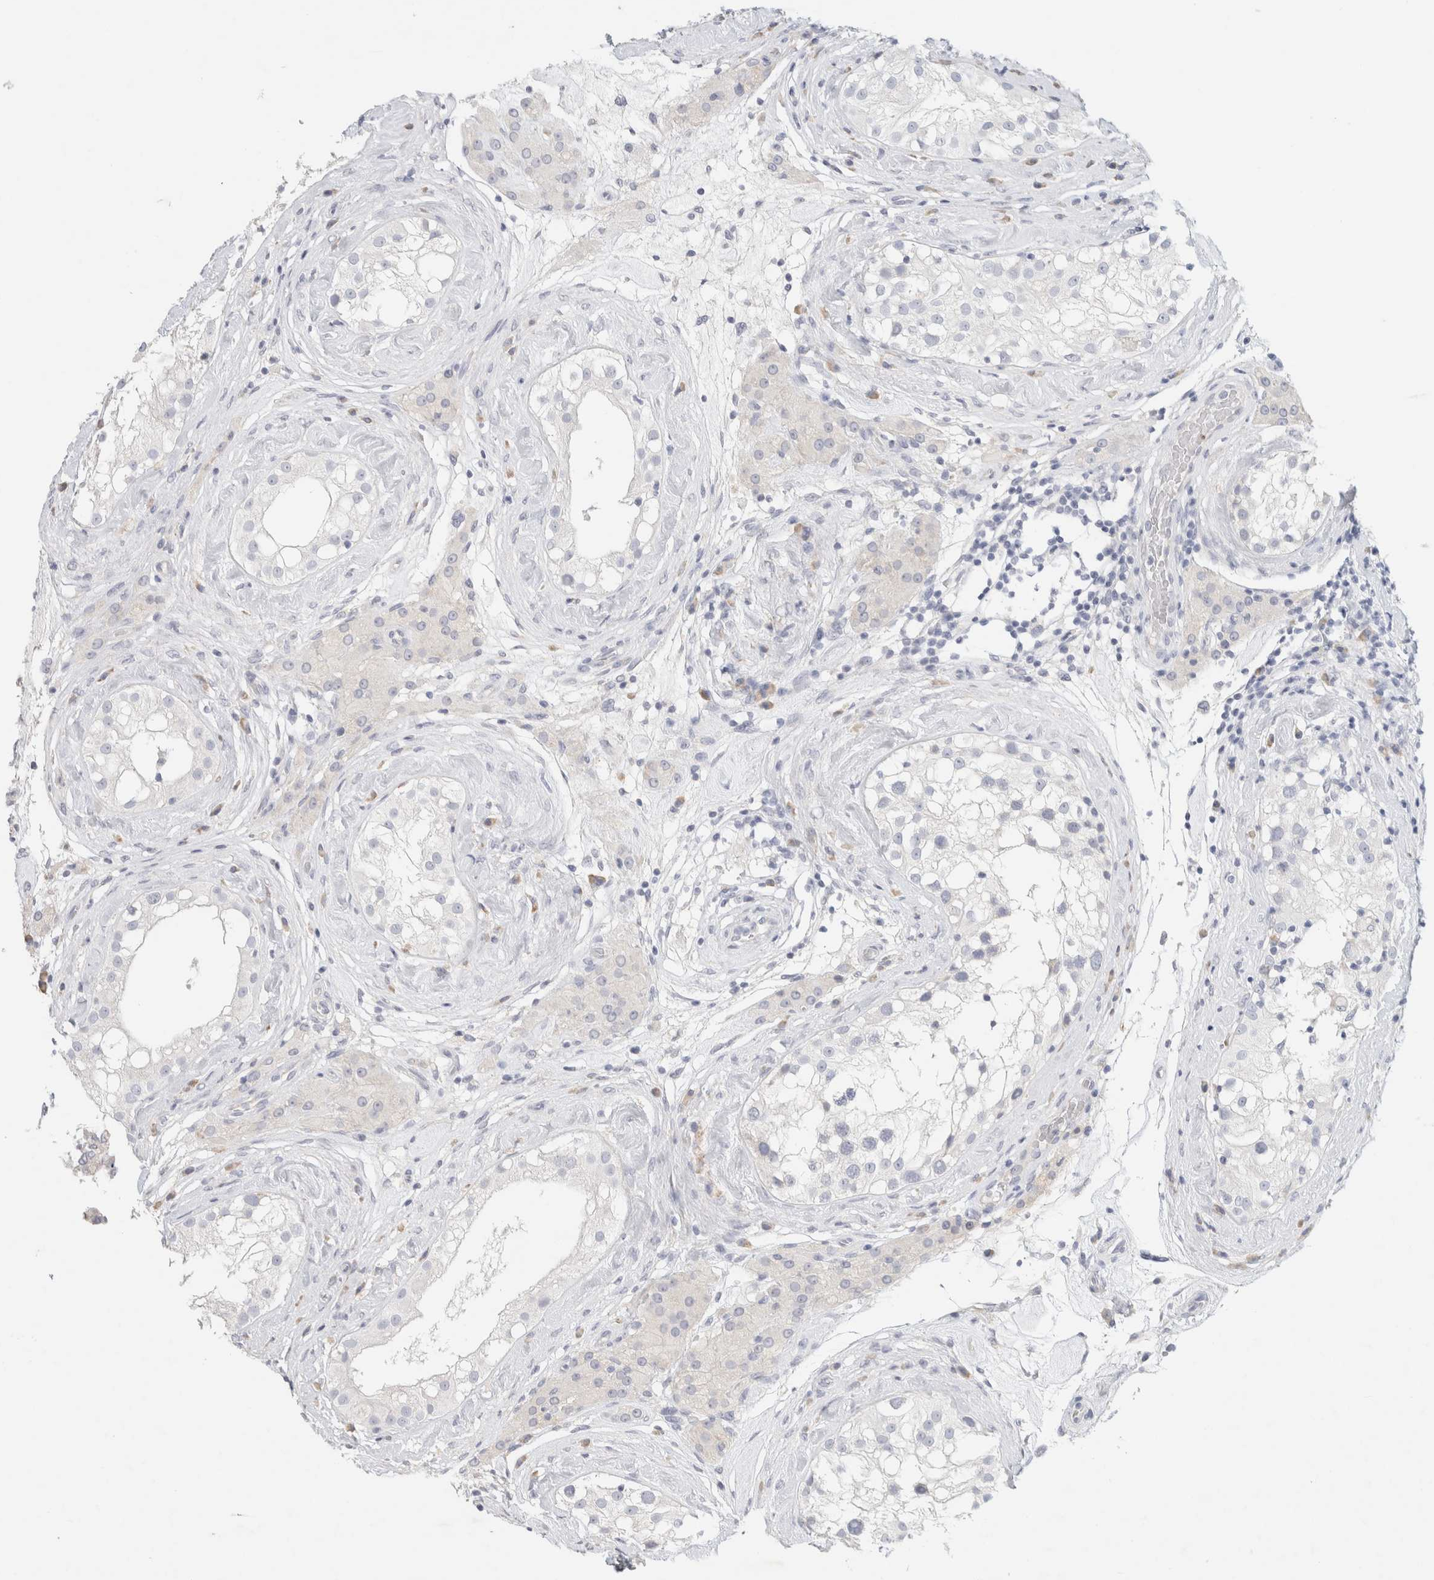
{"staining": {"intensity": "negative", "quantity": "none", "location": "none"}, "tissue": "testis", "cell_type": "Cells in seminiferous ducts", "image_type": "normal", "snomed": [{"axis": "morphology", "description": "Normal tissue, NOS"}, {"axis": "topography", "description": "Testis"}], "caption": "Testis stained for a protein using immunohistochemistry displays no expression cells in seminiferous ducts.", "gene": "NEFM", "patient": {"sex": "male", "age": 46}}